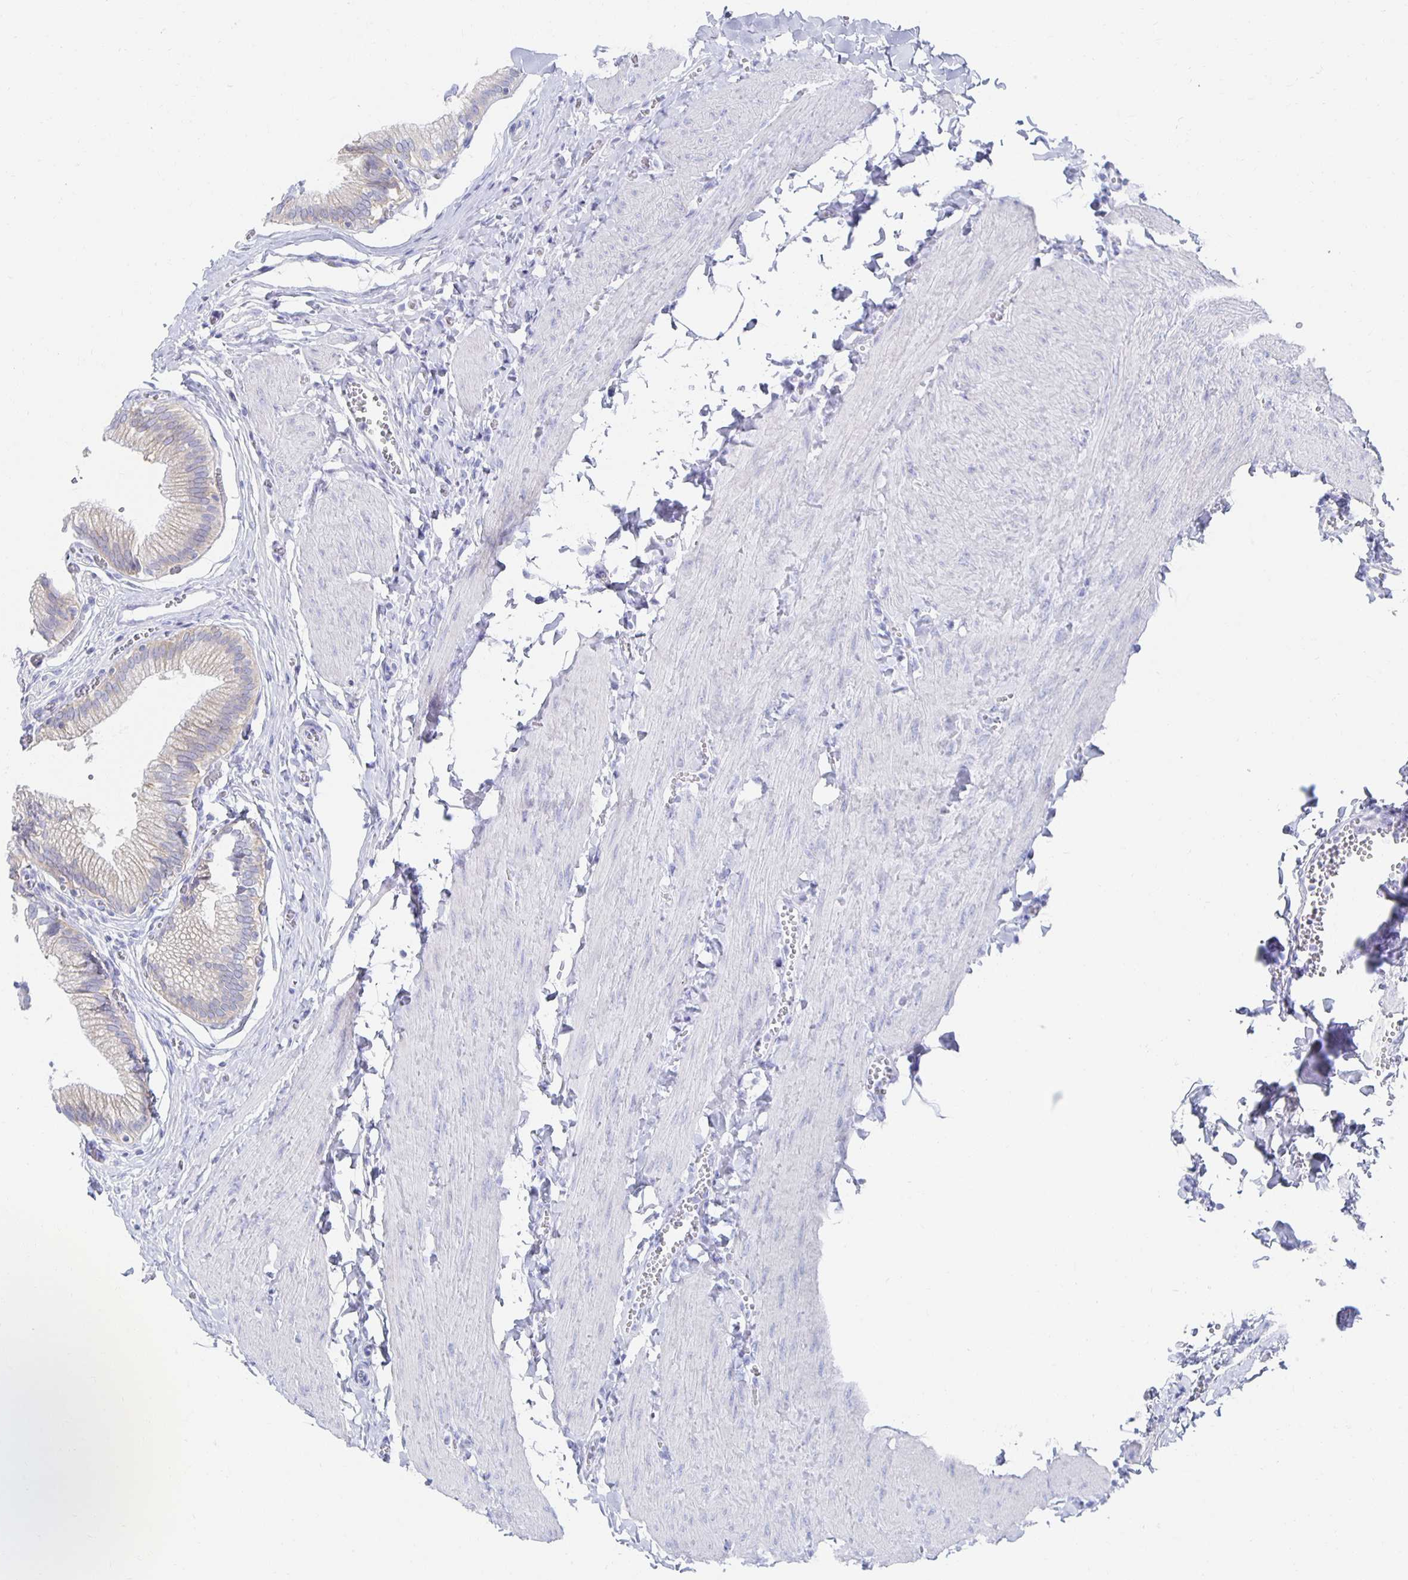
{"staining": {"intensity": "weak", "quantity": ">75%", "location": "cytoplasmic/membranous"}, "tissue": "gallbladder", "cell_type": "Glandular cells", "image_type": "normal", "snomed": [{"axis": "morphology", "description": "Normal tissue, NOS"}, {"axis": "topography", "description": "Gallbladder"}, {"axis": "topography", "description": "Peripheral nerve tissue"}], "caption": "Immunohistochemistry (IHC) staining of benign gallbladder, which shows low levels of weak cytoplasmic/membranous positivity in approximately >75% of glandular cells indicating weak cytoplasmic/membranous protein positivity. The staining was performed using DAB (brown) for protein detection and nuclei were counterstained in hematoxylin (blue).", "gene": "PRDM7", "patient": {"sex": "male", "age": 17}}